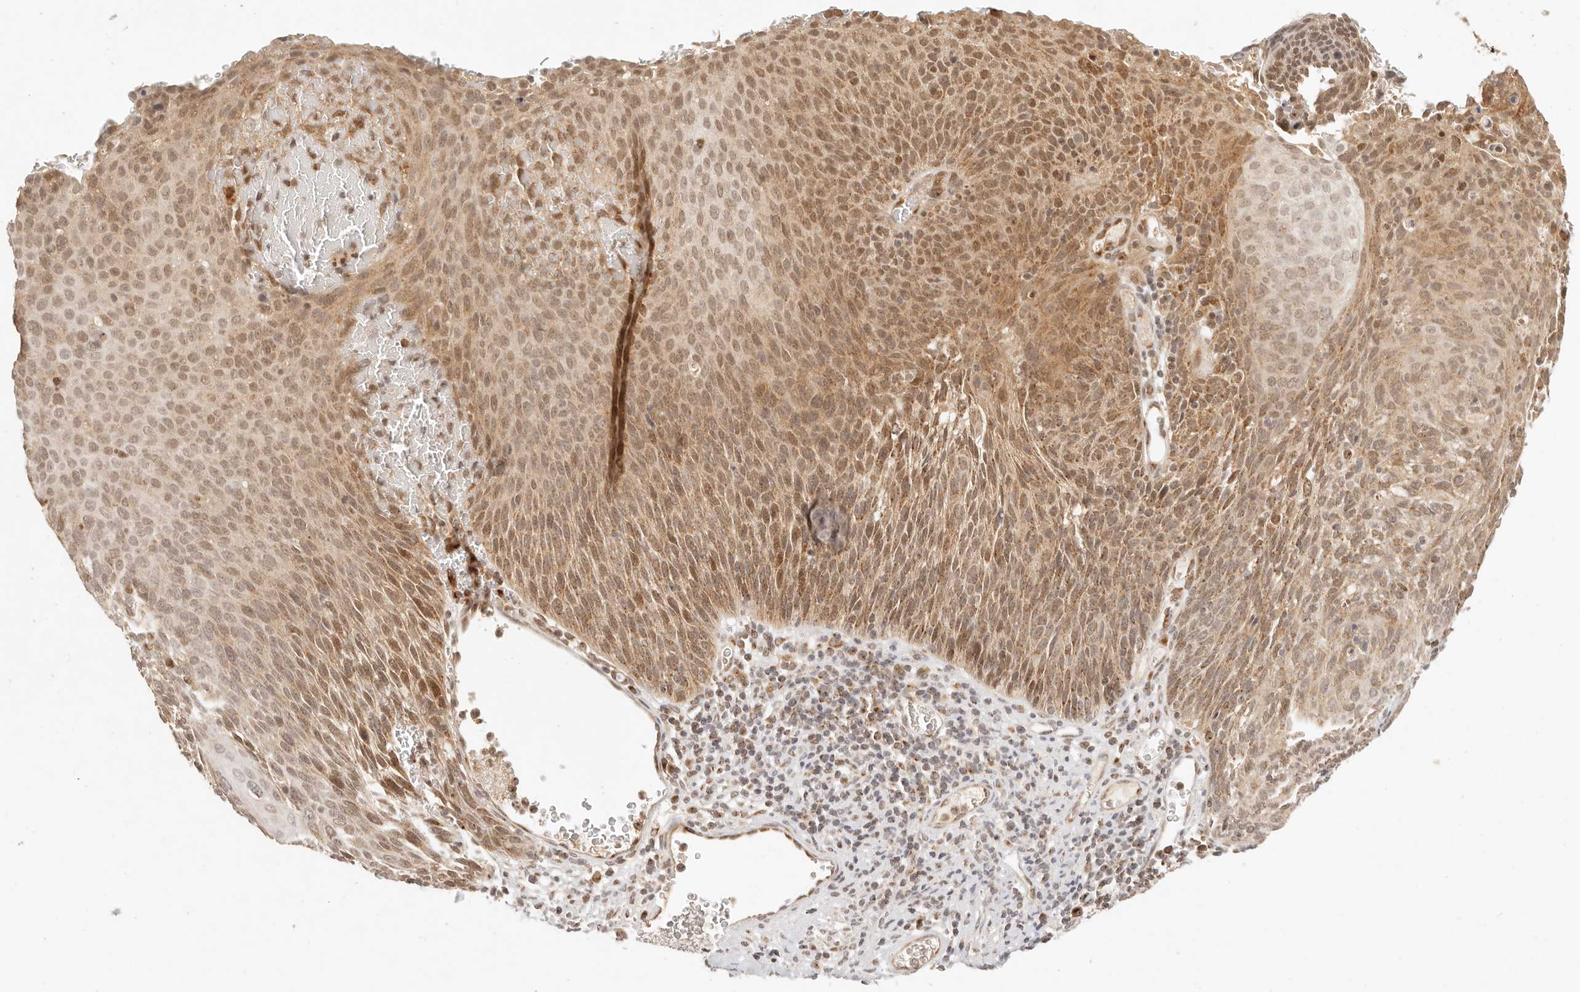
{"staining": {"intensity": "moderate", "quantity": ">75%", "location": "cytoplasmic/membranous,nuclear"}, "tissue": "cervical cancer", "cell_type": "Tumor cells", "image_type": "cancer", "snomed": [{"axis": "morphology", "description": "Squamous cell carcinoma, NOS"}, {"axis": "topography", "description": "Cervix"}], "caption": "Immunohistochemical staining of human cervical squamous cell carcinoma reveals medium levels of moderate cytoplasmic/membranous and nuclear expression in approximately >75% of tumor cells.", "gene": "INTS11", "patient": {"sex": "female", "age": 55}}